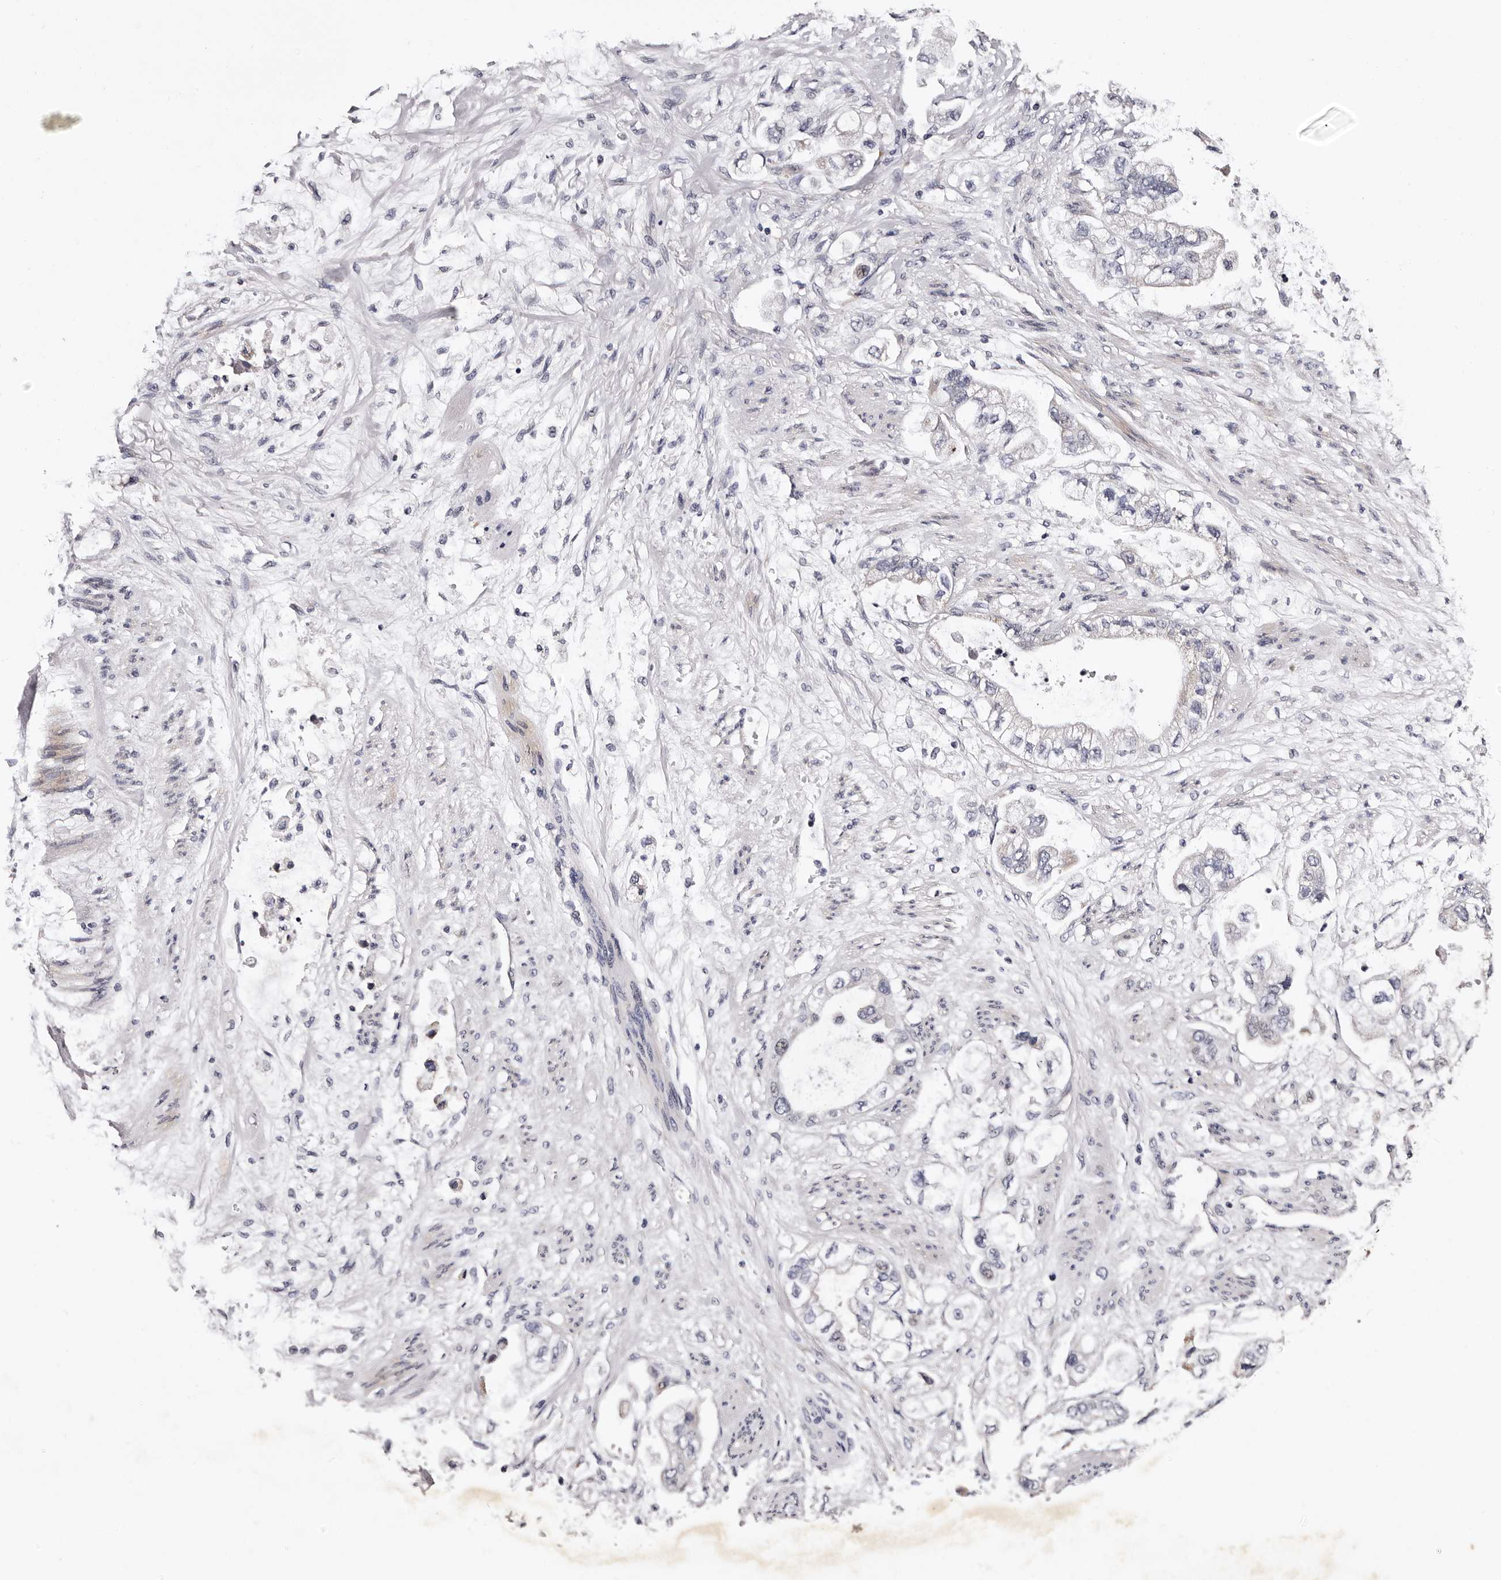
{"staining": {"intensity": "negative", "quantity": "none", "location": "none"}, "tissue": "stomach cancer", "cell_type": "Tumor cells", "image_type": "cancer", "snomed": [{"axis": "morphology", "description": "Adenocarcinoma, NOS"}, {"axis": "topography", "description": "Stomach"}], "caption": "DAB (3,3'-diaminobenzidine) immunohistochemical staining of human stomach cancer (adenocarcinoma) reveals no significant positivity in tumor cells.", "gene": "TAF4B", "patient": {"sex": "male", "age": 62}}